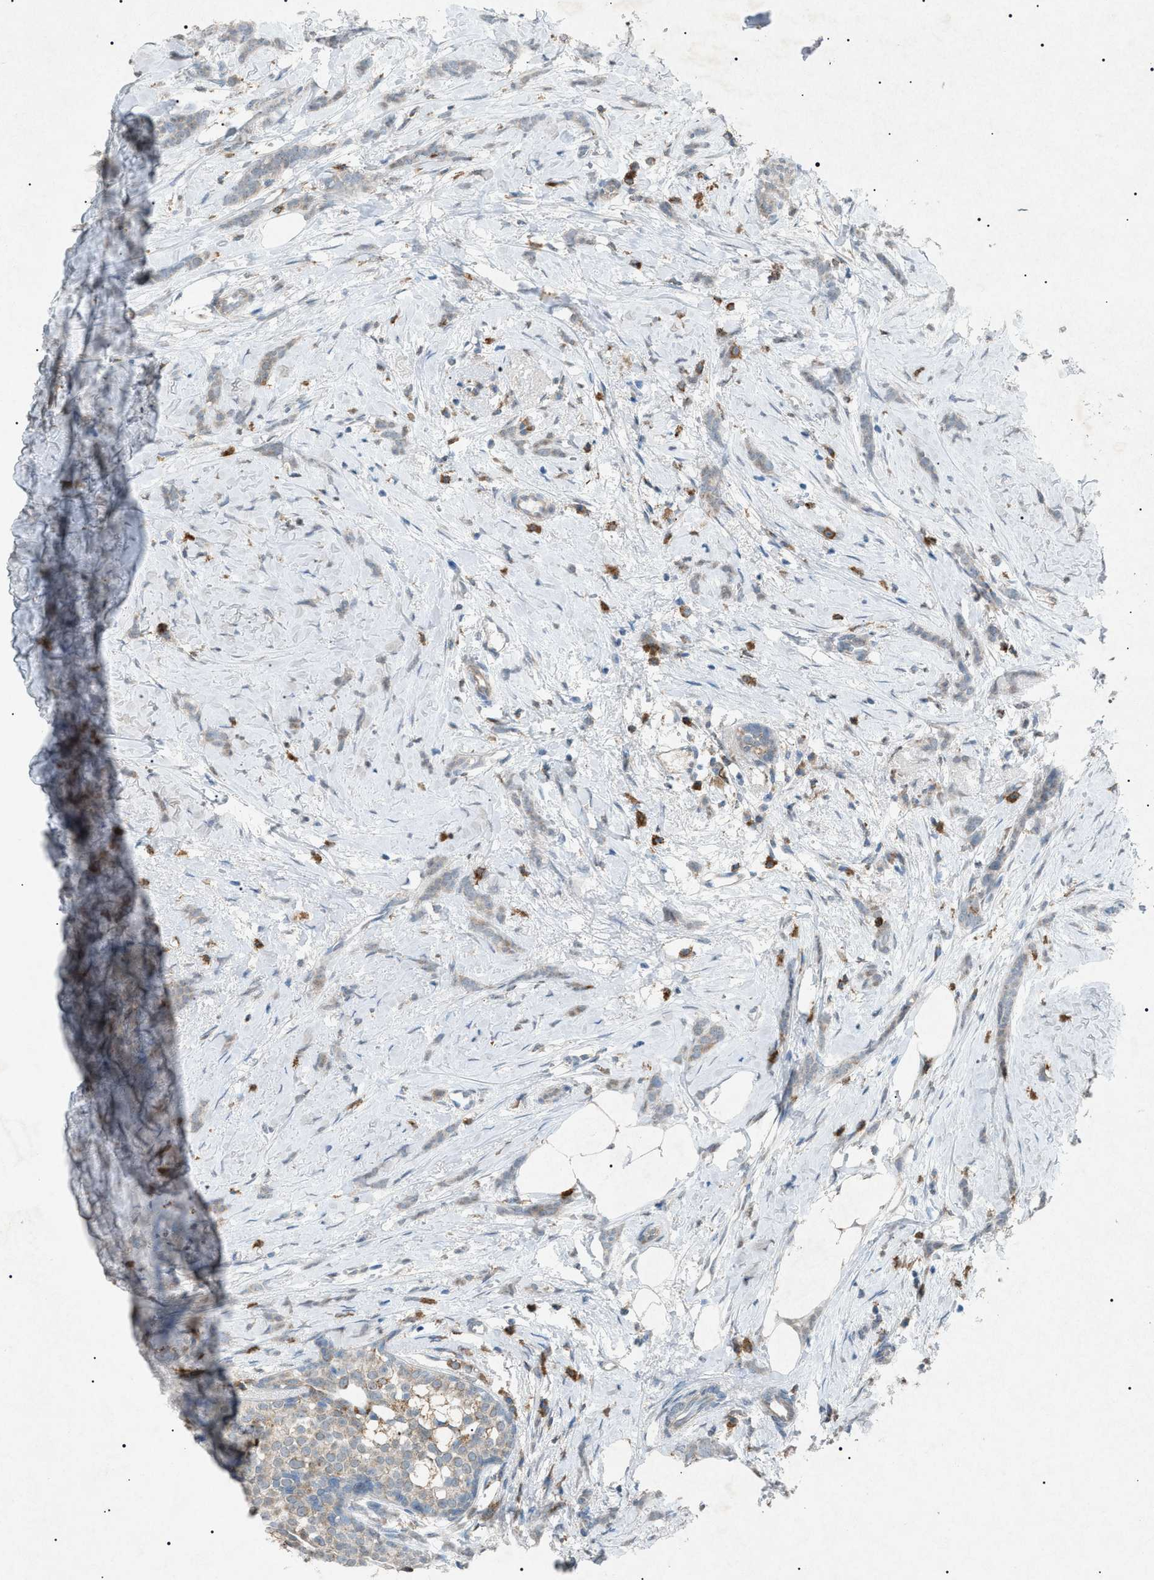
{"staining": {"intensity": "negative", "quantity": "none", "location": "none"}, "tissue": "breast cancer", "cell_type": "Tumor cells", "image_type": "cancer", "snomed": [{"axis": "morphology", "description": "Lobular carcinoma, in situ"}, {"axis": "morphology", "description": "Lobular carcinoma"}, {"axis": "topography", "description": "Breast"}], "caption": "A high-resolution histopathology image shows immunohistochemistry (IHC) staining of breast cancer (lobular carcinoma), which reveals no significant positivity in tumor cells. (DAB immunohistochemistry (IHC), high magnification).", "gene": "BTK", "patient": {"sex": "female", "age": 41}}